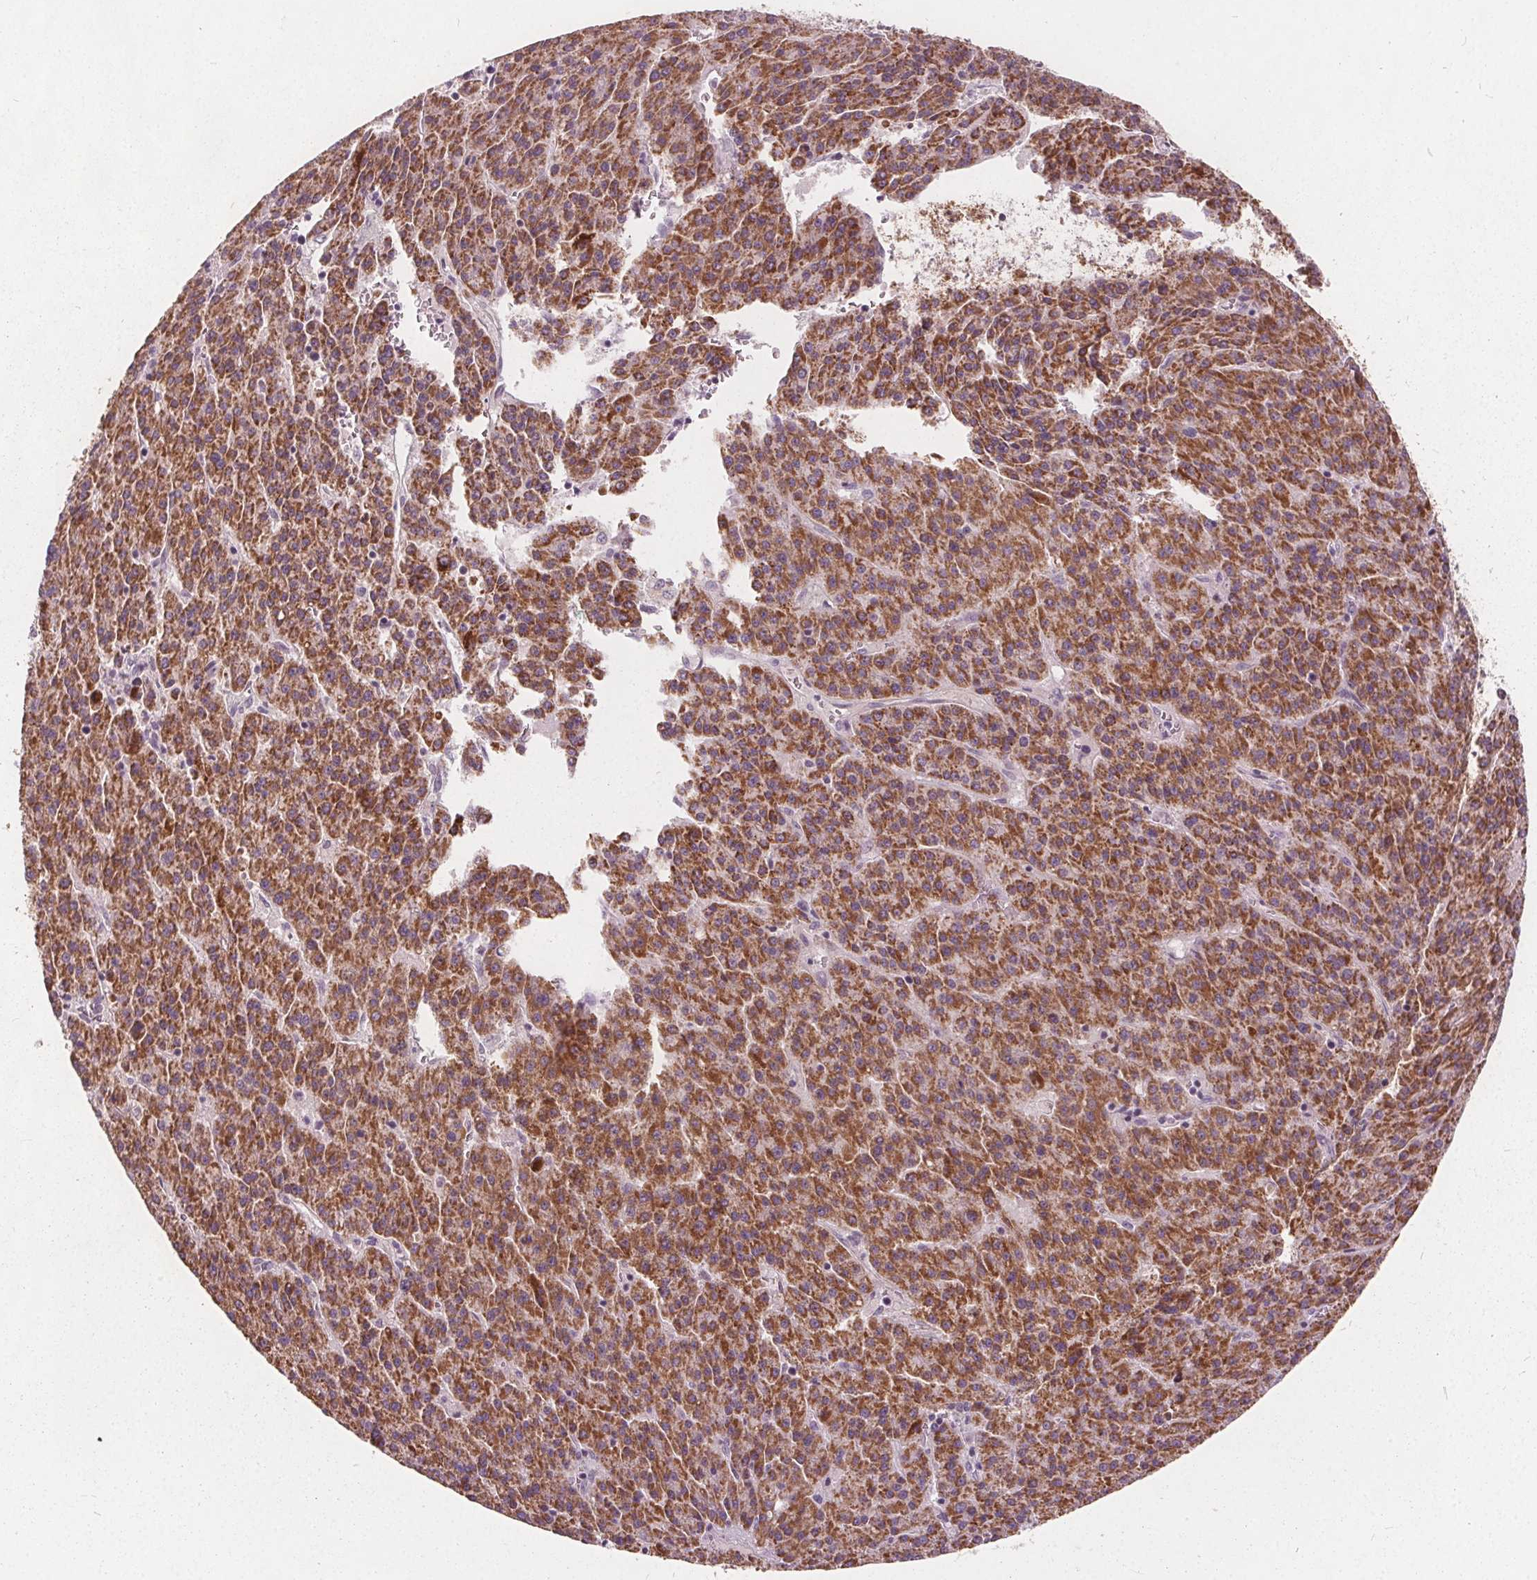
{"staining": {"intensity": "strong", "quantity": ">75%", "location": "cytoplasmic/membranous"}, "tissue": "liver cancer", "cell_type": "Tumor cells", "image_type": "cancer", "snomed": [{"axis": "morphology", "description": "Carcinoma, Hepatocellular, NOS"}, {"axis": "topography", "description": "Liver"}], "caption": "Human liver hepatocellular carcinoma stained with a brown dye exhibits strong cytoplasmic/membranous positive positivity in approximately >75% of tumor cells.", "gene": "ECI2", "patient": {"sex": "female", "age": 58}}